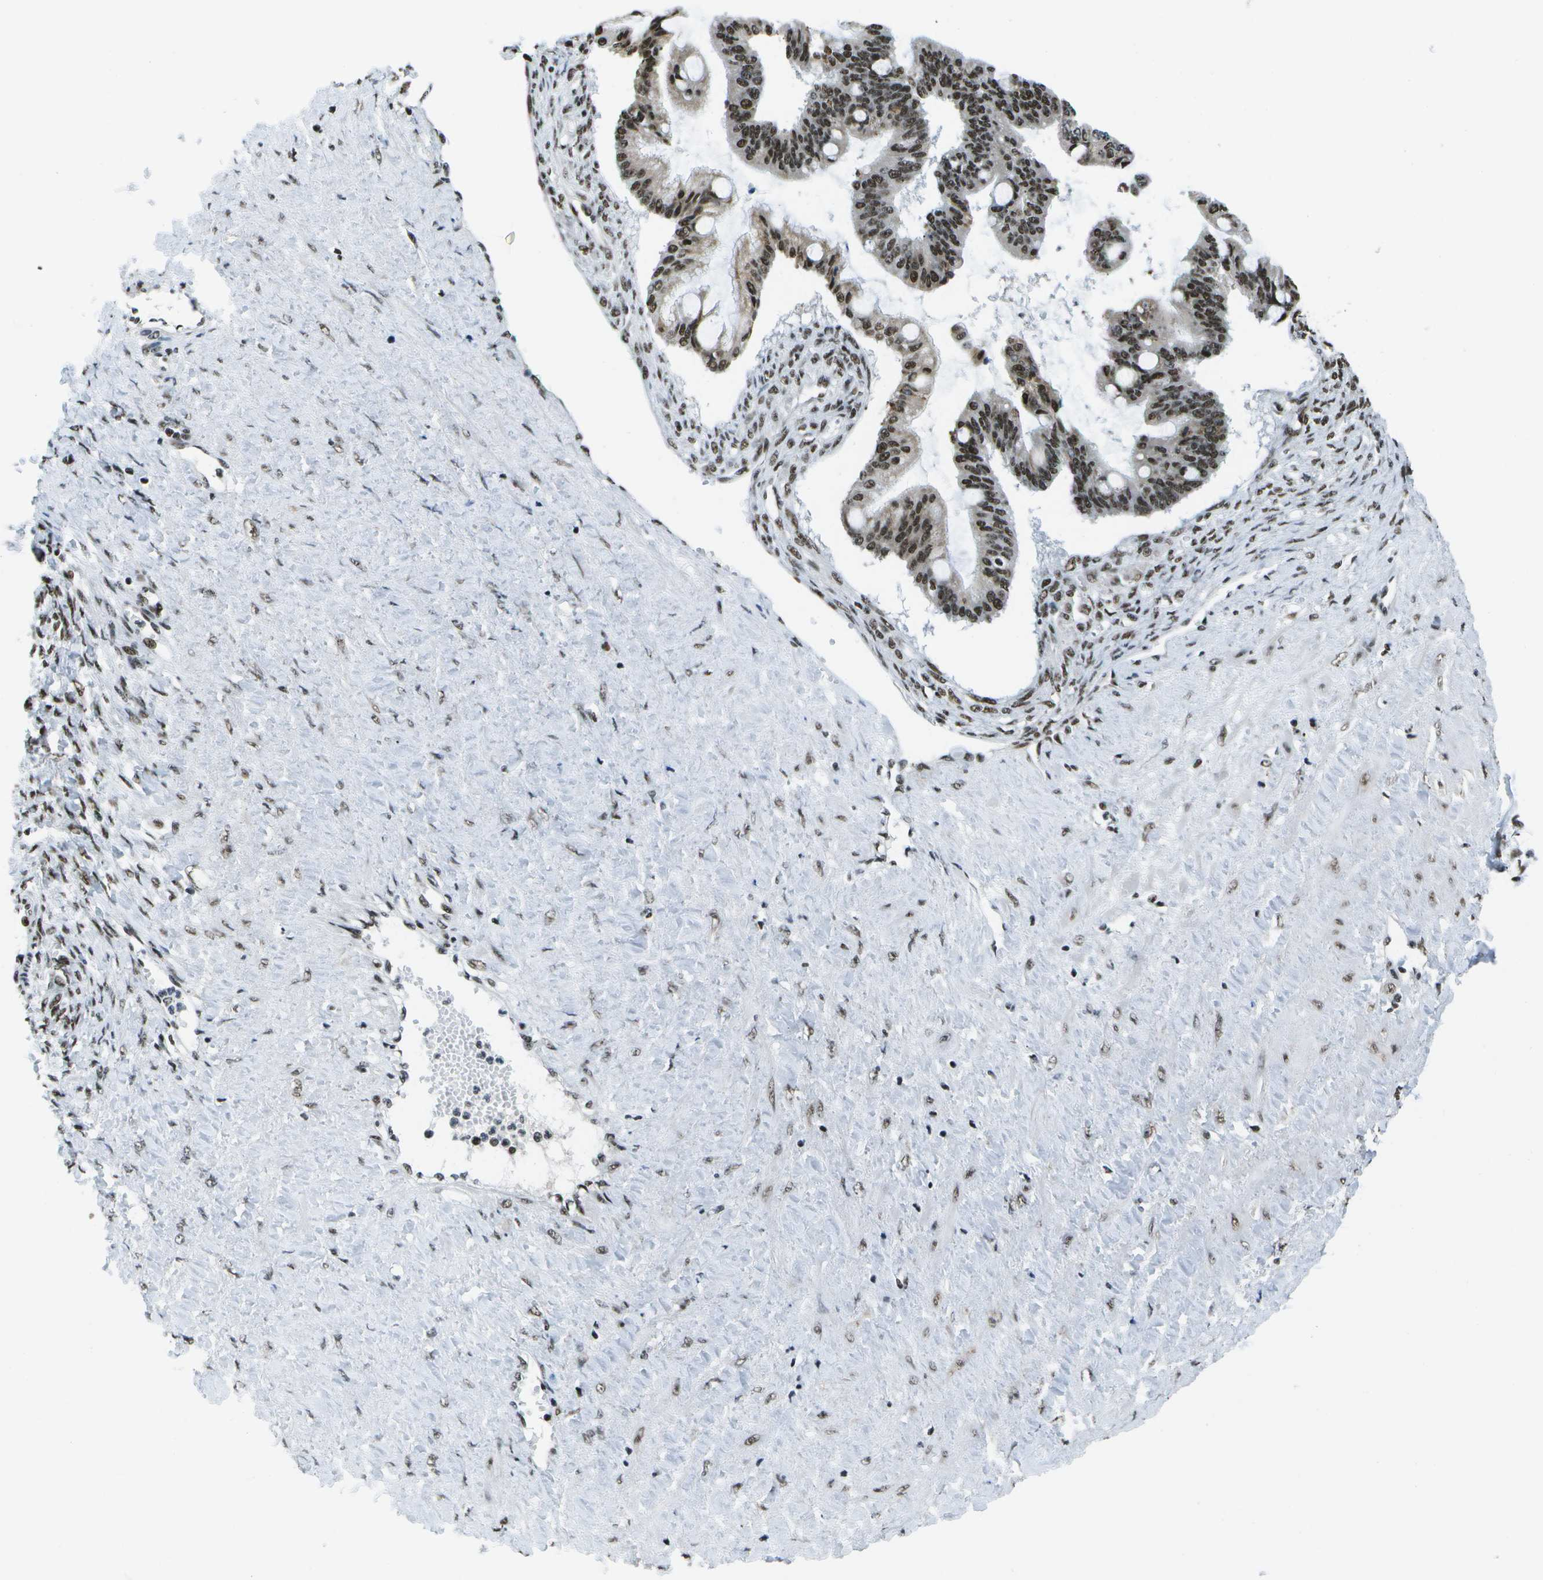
{"staining": {"intensity": "strong", "quantity": ">75%", "location": "nuclear"}, "tissue": "ovarian cancer", "cell_type": "Tumor cells", "image_type": "cancer", "snomed": [{"axis": "morphology", "description": "Cystadenocarcinoma, mucinous, NOS"}, {"axis": "topography", "description": "Ovary"}], "caption": "Immunohistochemistry (DAB (3,3'-diaminobenzidine)) staining of human mucinous cystadenocarcinoma (ovarian) reveals strong nuclear protein expression in about >75% of tumor cells. (DAB IHC, brown staining for protein, blue staining for nuclei).", "gene": "NSRP1", "patient": {"sex": "female", "age": 73}}